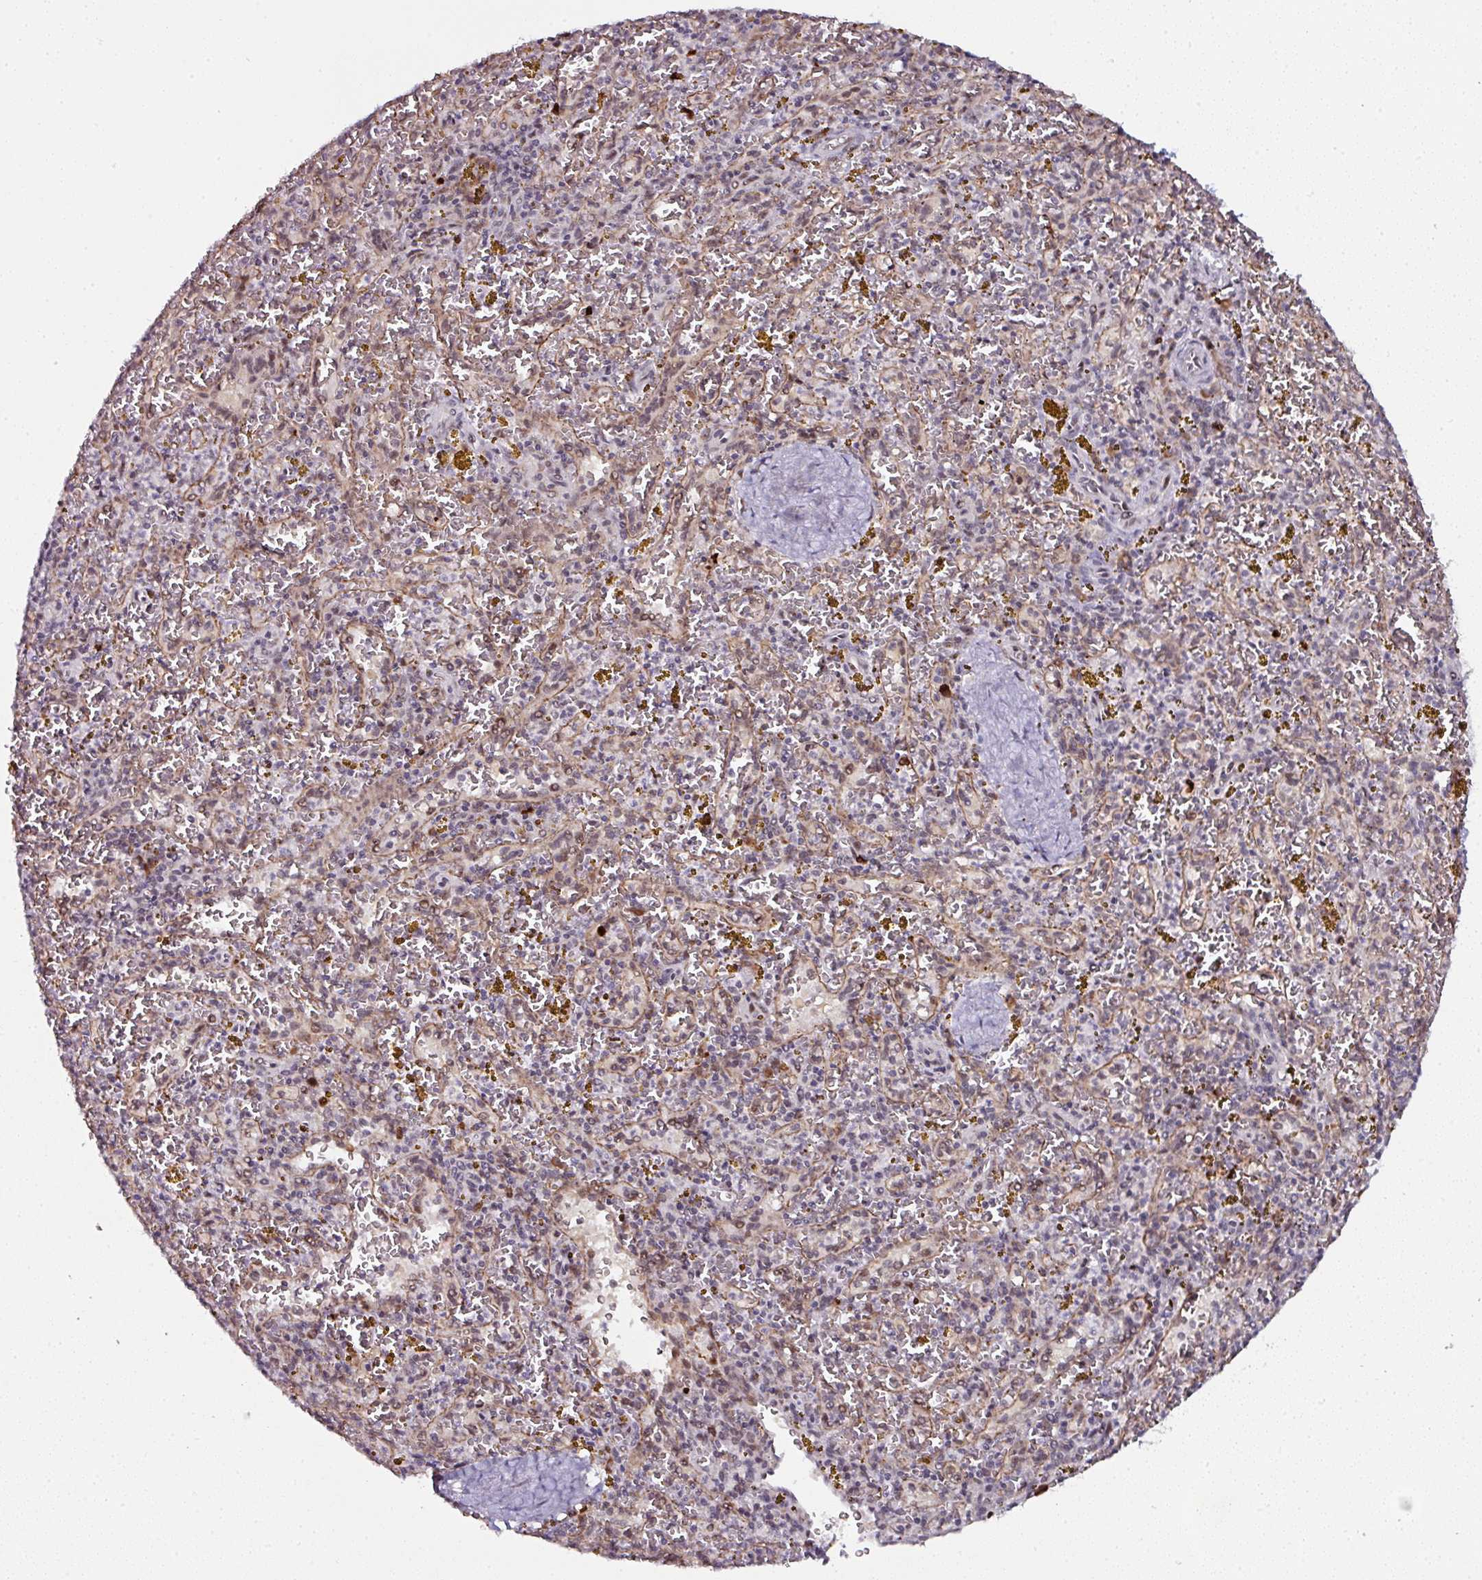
{"staining": {"intensity": "negative", "quantity": "none", "location": "none"}, "tissue": "spleen", "cell_type": "Cells in red pulp", "image_type": "normal", "snomed": [{"axis": "morphology", "description": "Normal tissue, NOS"}, {"axis": "topography", "description": "Spleen"}], "caption": "This photomicrograph is of benign spleen stained with immunohistochemistry (IHC) to label a protein in brown with the nuclei are counter-stained blue. There is no expression in cells in red pulp.", "gene": "APOLD1", "patient": {"sex": "male", "age": 57}}